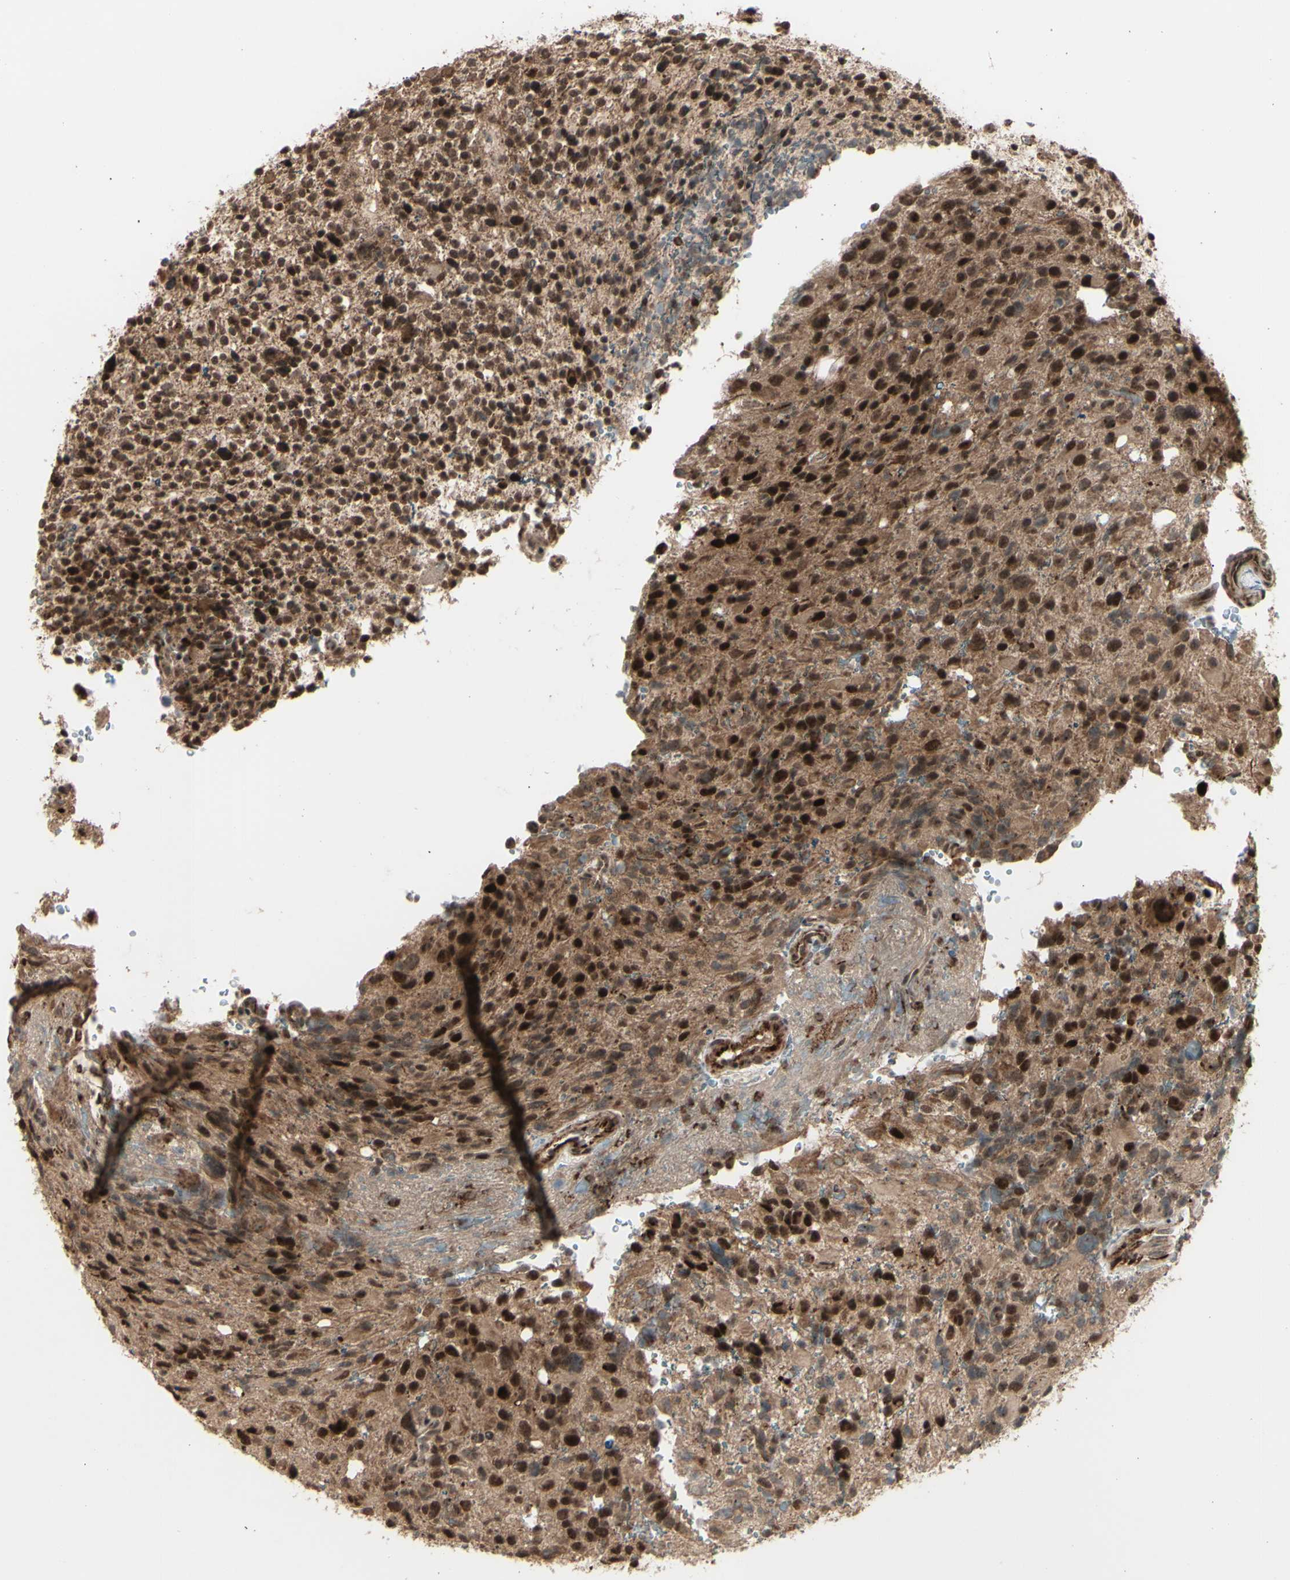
{"staining": {"intensity": "strong", "quantity": ">75%", "location": "cytoplasmic/membranous,nuclear"}, "tissue": "glioma", "cell_type": "Tumor cells", "image_type": "cancer", "snomed": [{"axis": "morphology", "description": "Glioma, malignant, High grade"}, {"axis": "topography", "description": "Brain"}], "caption": "Protein expression analysis of glioma reveals strong cytoplasmic/membranous and nuclear positivity in about >75% of tumor cells.", "gene": "MLF2", "patient": {"sex": "male", "age": 48}}